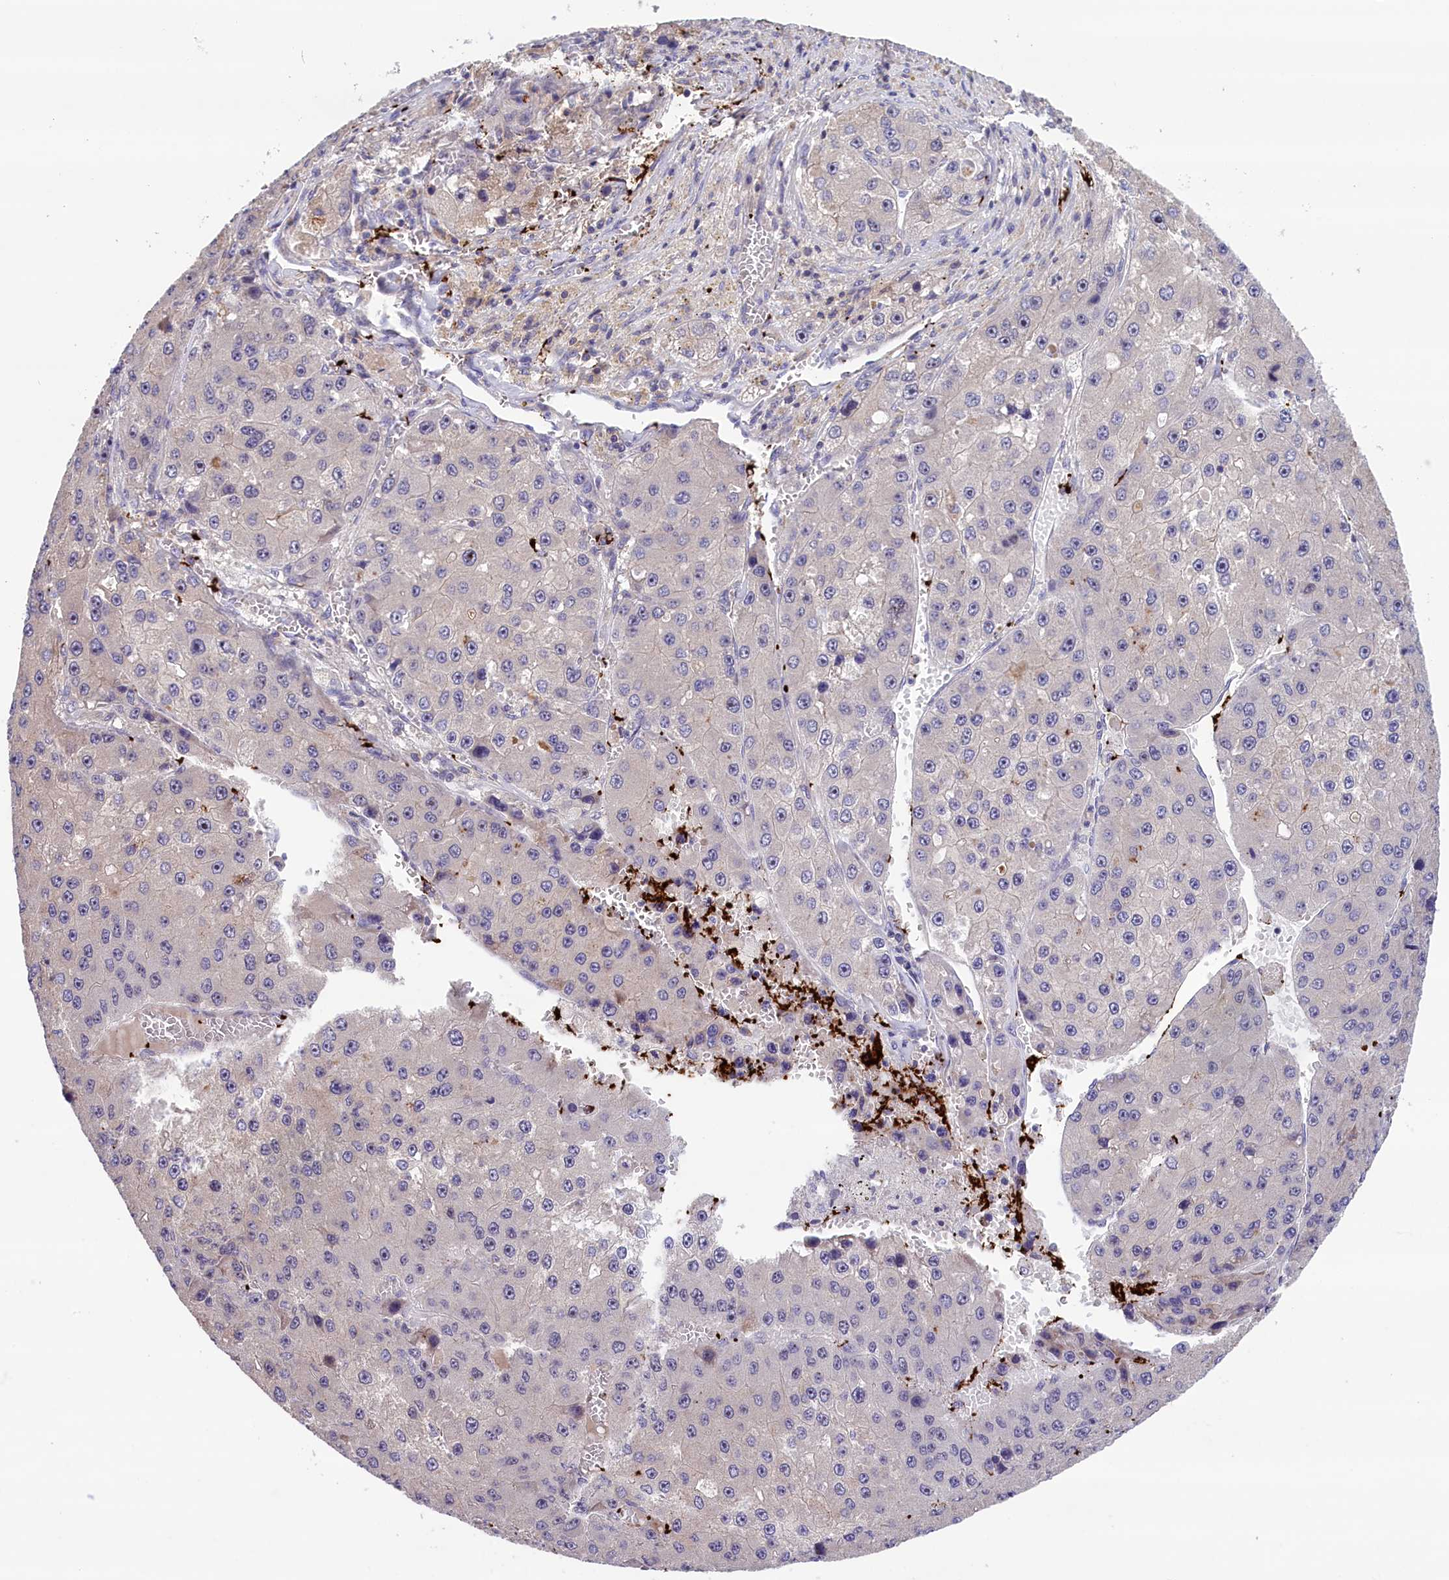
{"staining": {"intensity": "negative", "quantity": "none", "location": "none"}, "tissue": "liver cancer", "cell_type": "Tumor cells", "image_type": "cancer", "snomed": [{"axis": "morphology", "description": "Carcinoma, Hepatocellular, NOS"}, {"axis": "topography", "description": "Liver"}], "caption": "Human liver cancer (hepatocellular carcinoma) stained for a protein using immunohistochemistry shows no expression in tumor cells.", "gene": "HEATR3", "patient": {"sex": "female", "age": 73}}